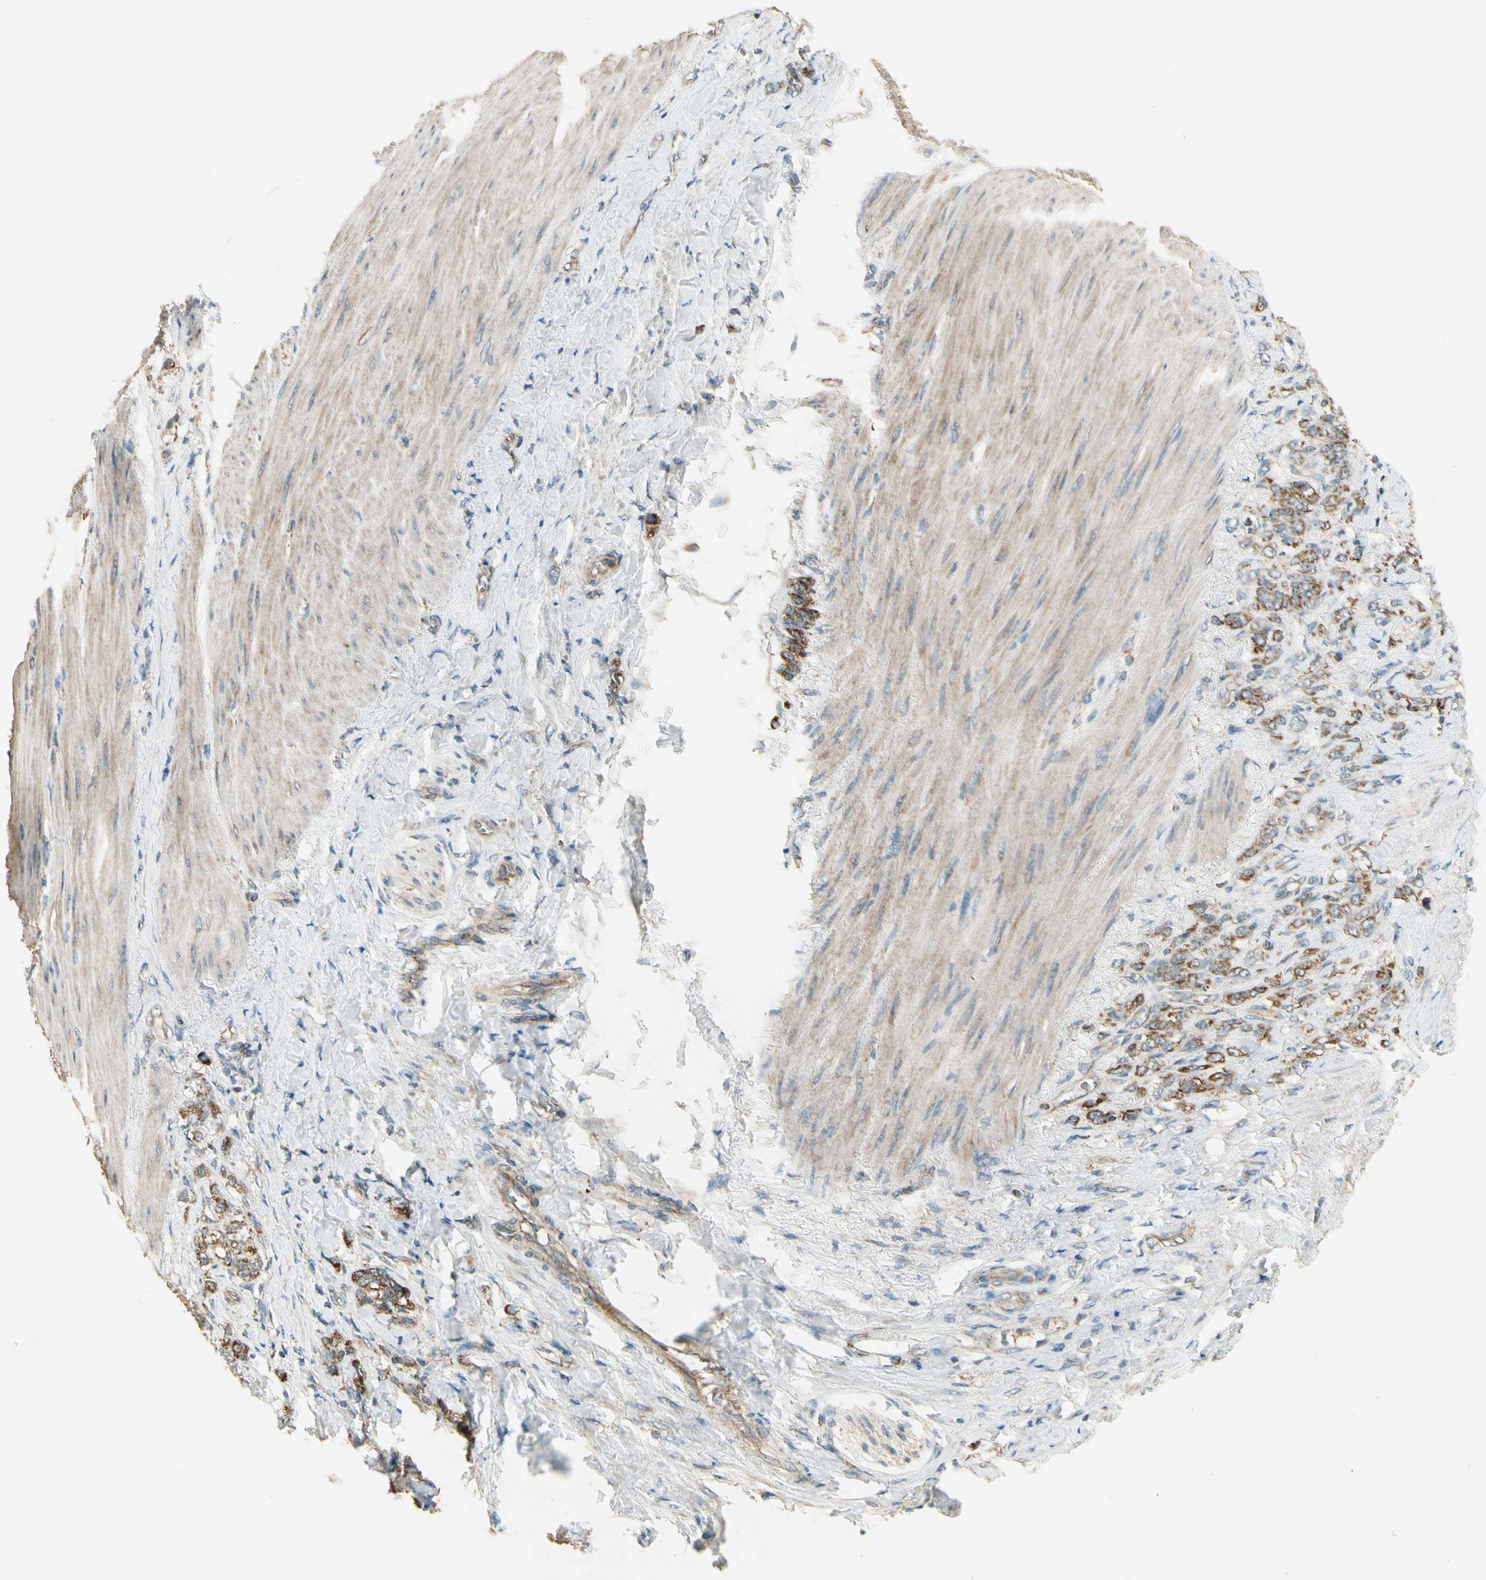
{"staining": {"intensity": "moderate", "quantity": ">75%", "location": "cytoplasmic/membranous"}, "tissue": "stomach cancer", "cell_type": "Tumor cells", "image_type": "cancer", "snomed": [{"axis": "morphology", "description": "Adenocarcinoma, NOS"}, {"axis": "topography", "description": "Stomach"}], "caption": "A micrograph of stomach cancer (adenocarcinoma) stained for a protein exhibits moderate cytoplasmic/membranous brown staining in tumor cells.", "gene": "EPHB3", "patient": {"sex": "male", "age": 82}}